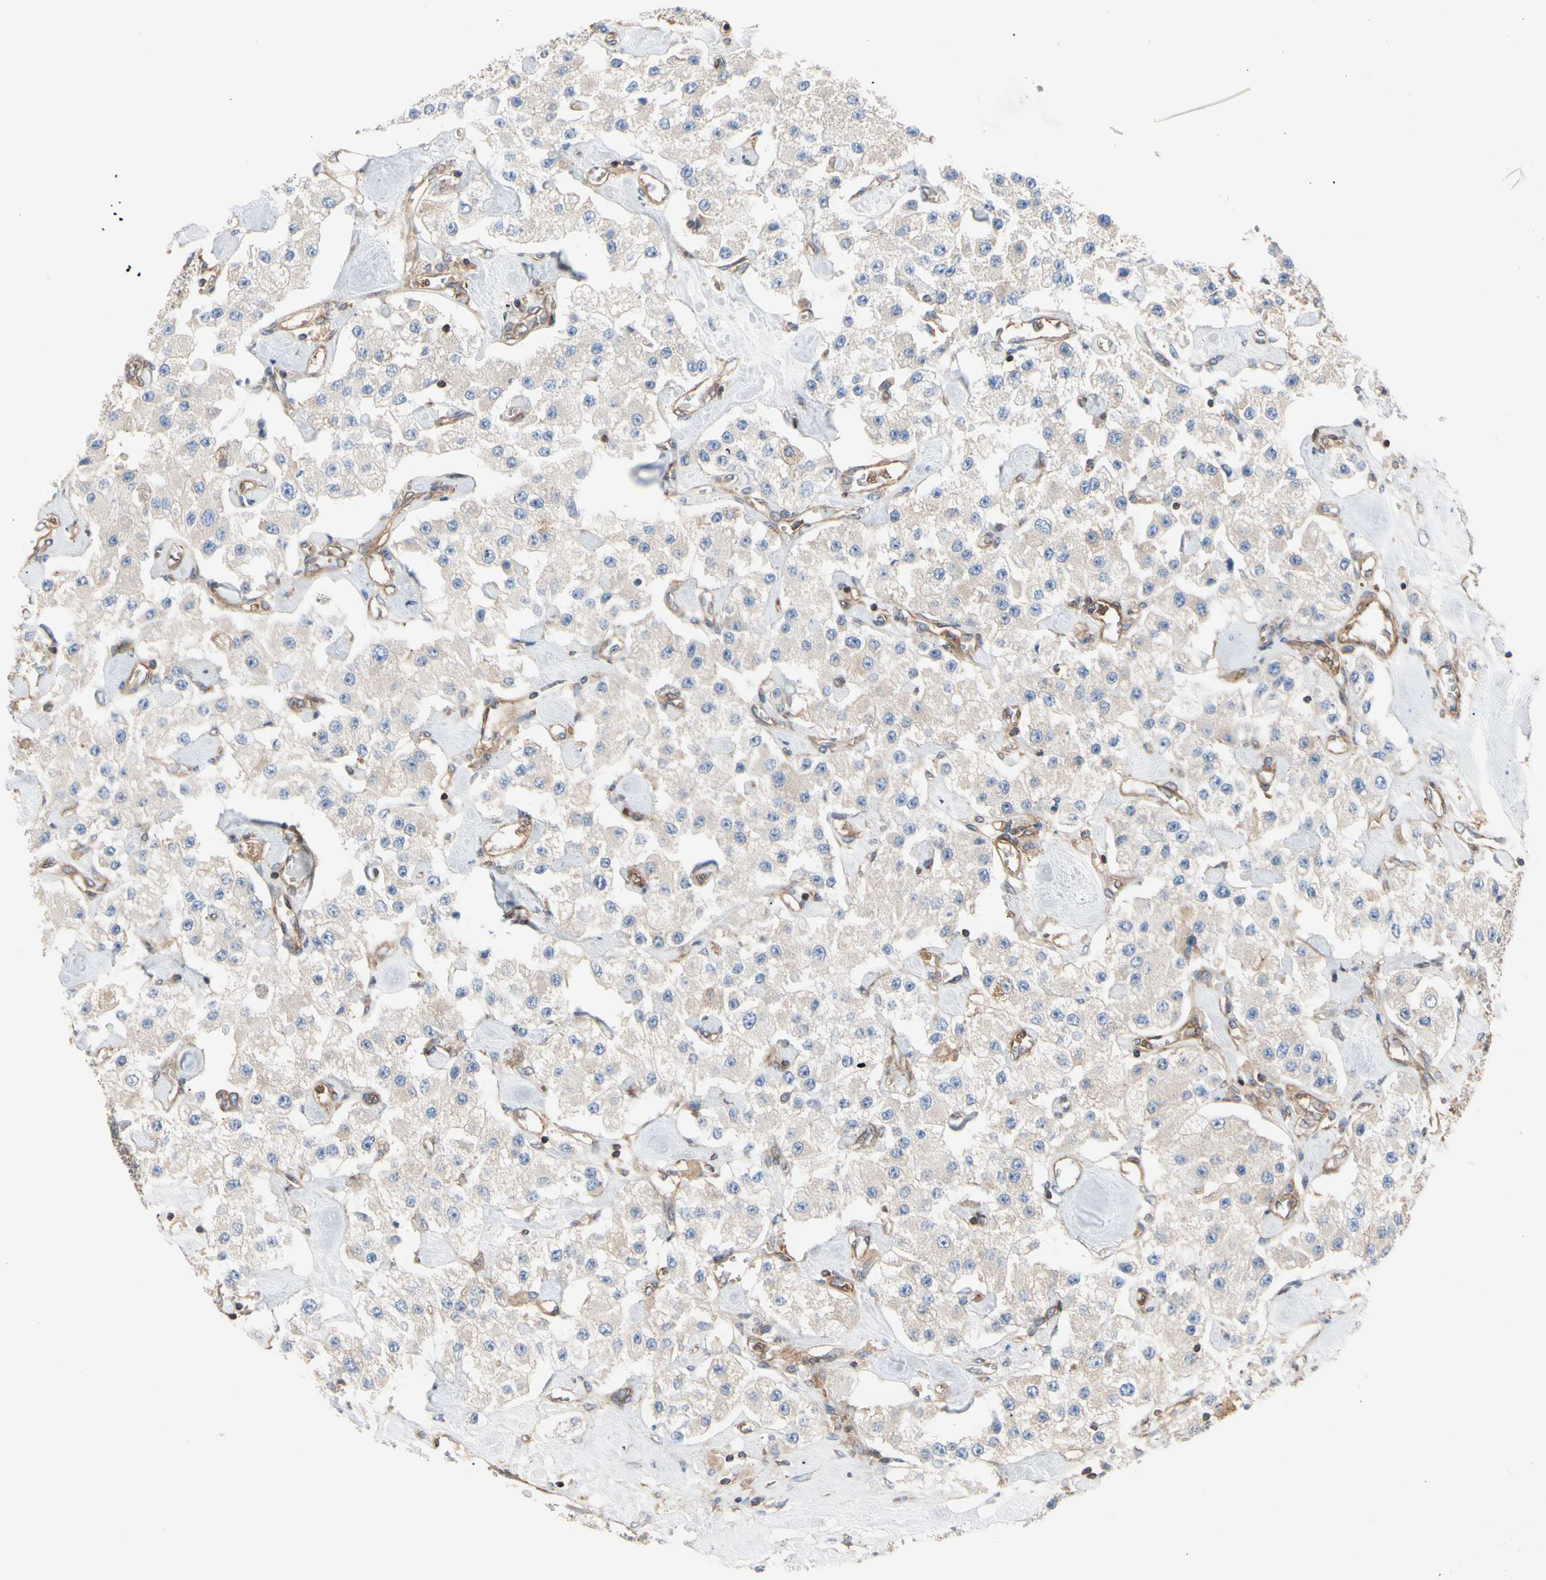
{"staining": {"intensity": "weak", "quantity": "25%-75%", "location": "cytoplasmic/membranous"}, "tissue": "carcinoid", "cell_type": "Tumor cells", "image_type": "cancer", "snomed": [{"axis": "morphology", "description": "Carcinoid, malignant, NOS"}, {"axis": "topography", "description": "Pancreas"}], "caption": "Immunohistochemistry (IHC) of malignant carcinoid demonstrates low levels of weak cytoplasmic/membranous positivity in about 25%-75% of tumor cells.", "gene": "ROCK1", "patient": {"sex": "male", "age": 41}}